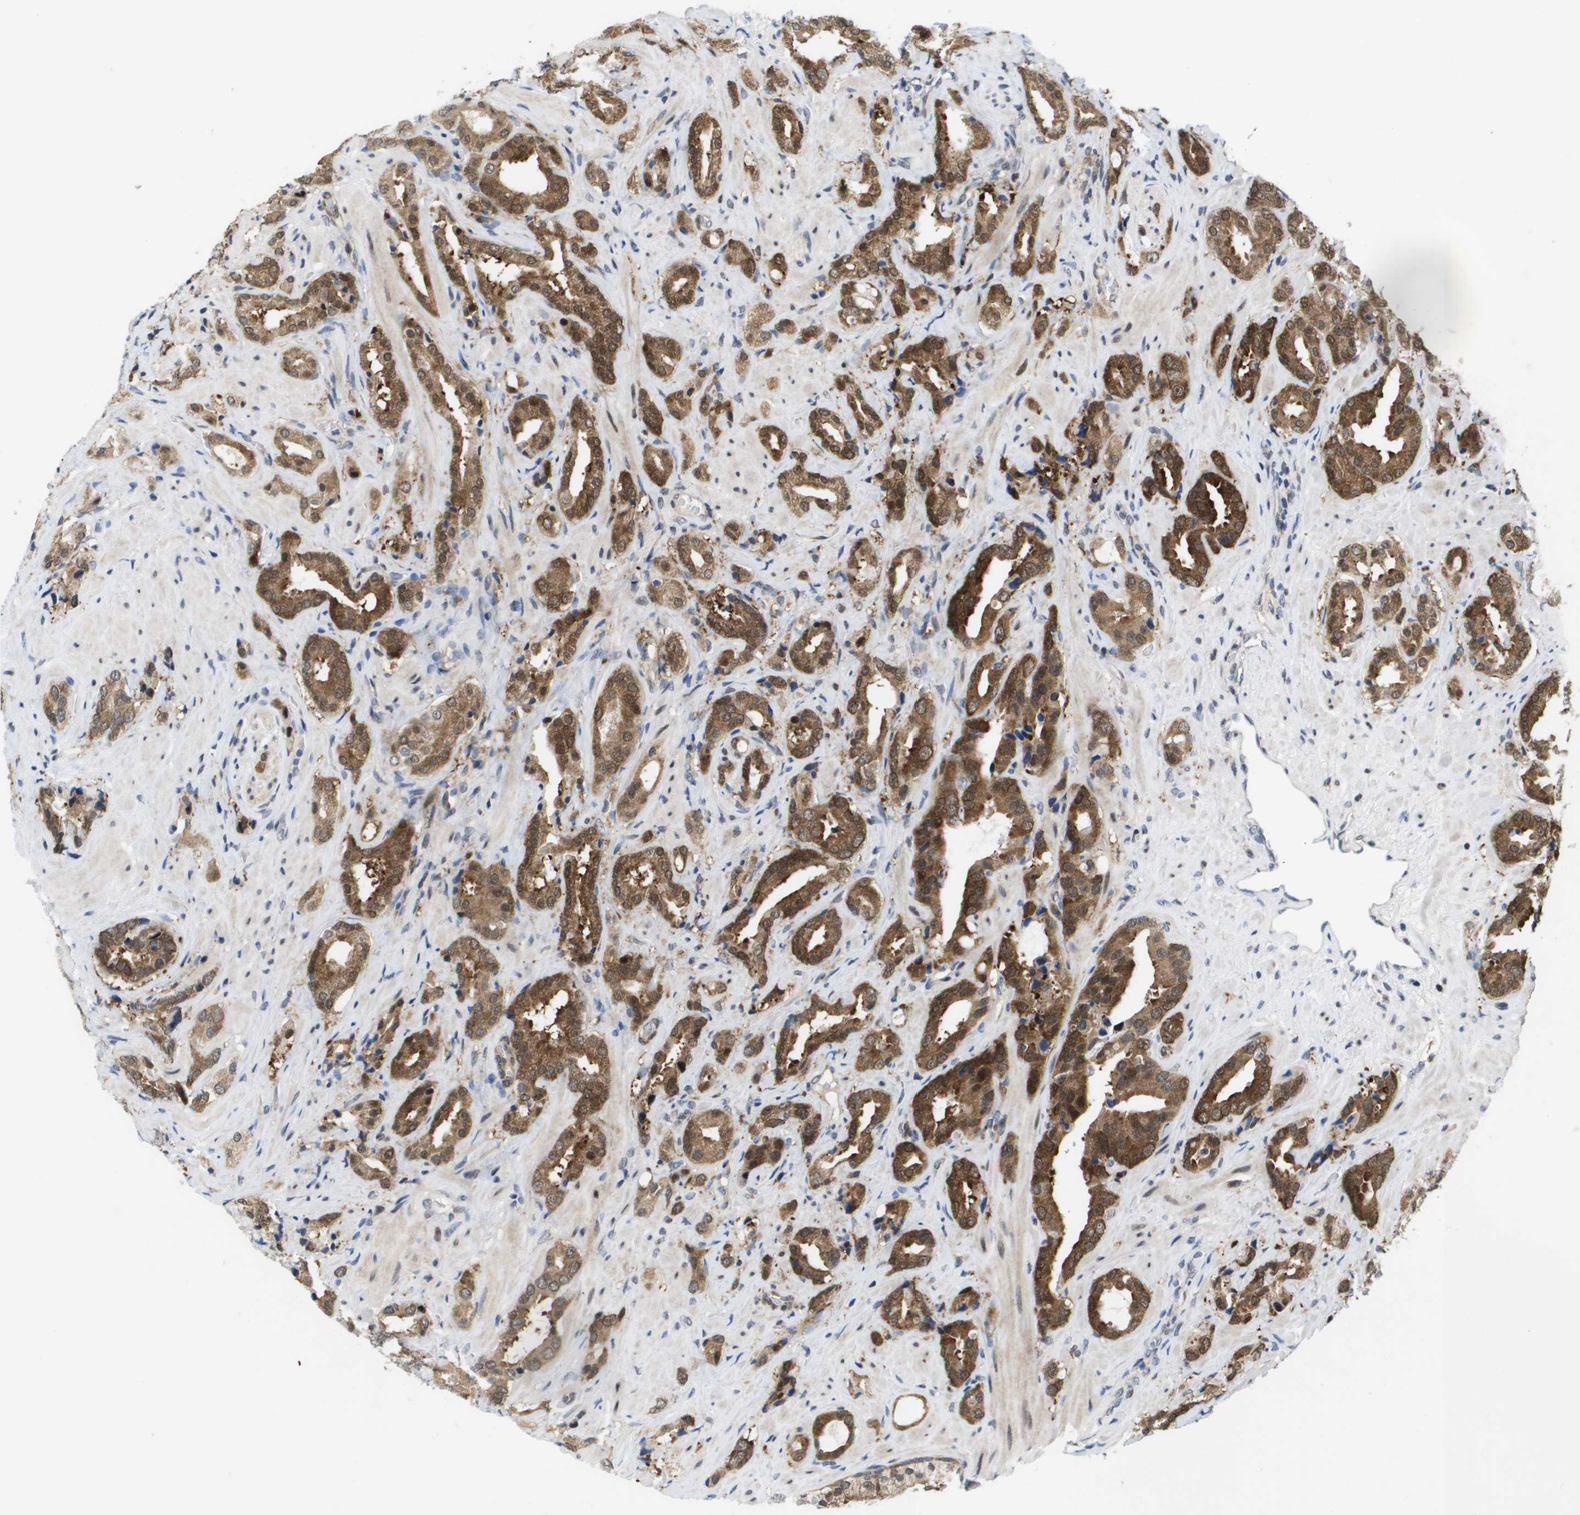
{"staining": {"intensity": "moderate", "quantity": ">75%", "location": "cytoplasmic/membranous"}, "tissue": "prostate cancer", "cell_type": "Tumor cells", "image_type": "cancer", "snomed": [{"axis": "morphology", "description": "Adenocarcinoma, High grade"}, {"axis": "topography", "description": "Prostate"}], "caption": "Immunohistochemical staining of human prostate adenocarcinoma (high-grade) shows moderate cytoplasmic/membranous protein expression in approximately >75% of tumor cells.", "gene": "FKBP4", "patient": {"sex": "male", "age": 64}}